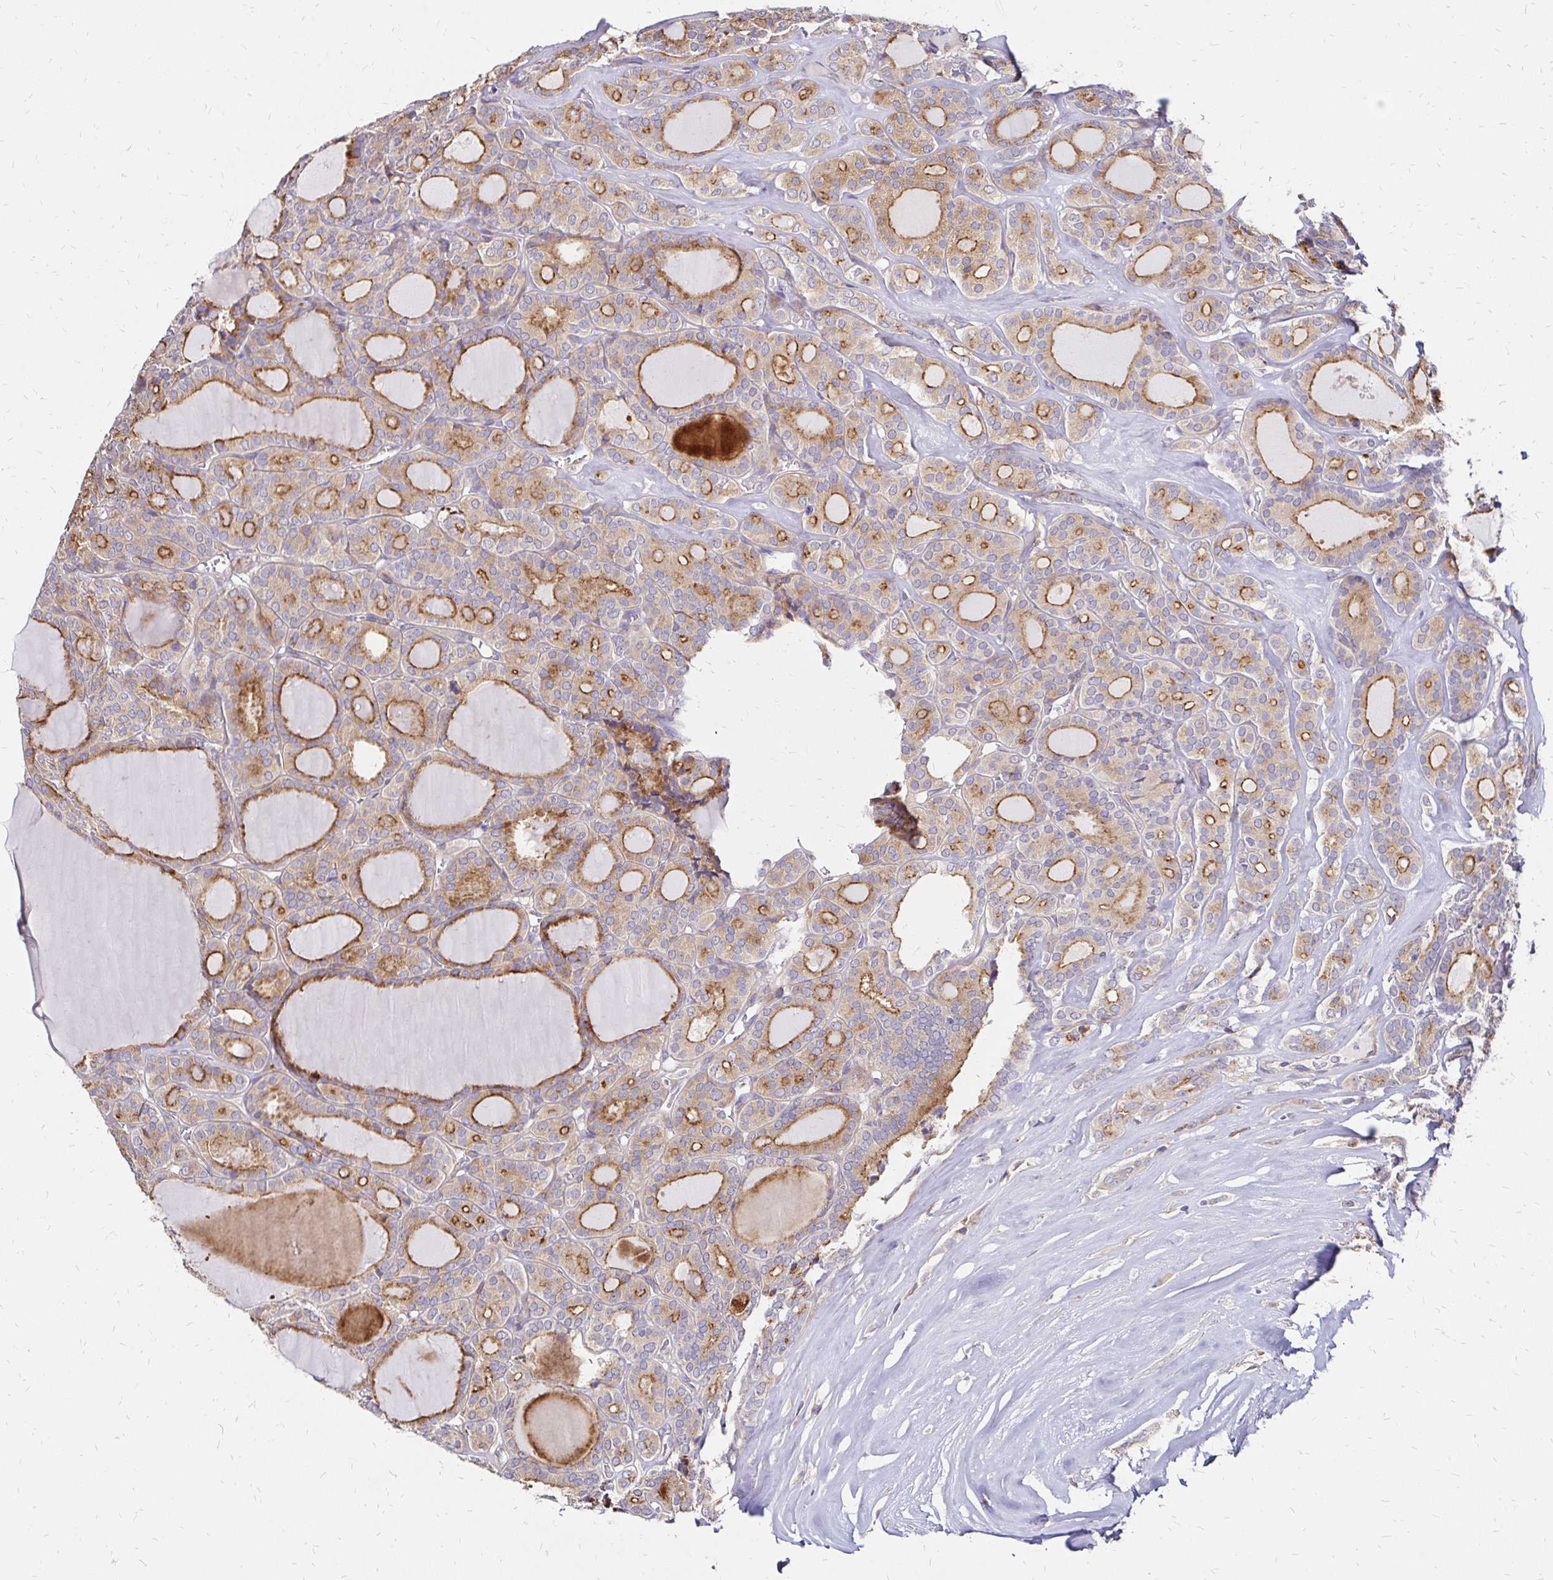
{"staining": {"intensity": "moderate", "quantity": ">75%", "location": "cytoplasmic/membranous"}, "tissue": "thyroid cancer", "cell_type": "Tumor cells", "image_type": "cancer", "snomed": [{"axis": "morphology", "description": "Follicular adenoma carcinoma, NOS"}, {"axis": "topography", "description": "Thyroid gland"}], "caption": "Thyroid cancer stained for a protein (brown) reveals moderate cytoplasmic/membranous positive staining in approximately >75% of tumor cells.", "gene": "PRIMA1", "patient": {"sex": "male", "age": 74}}